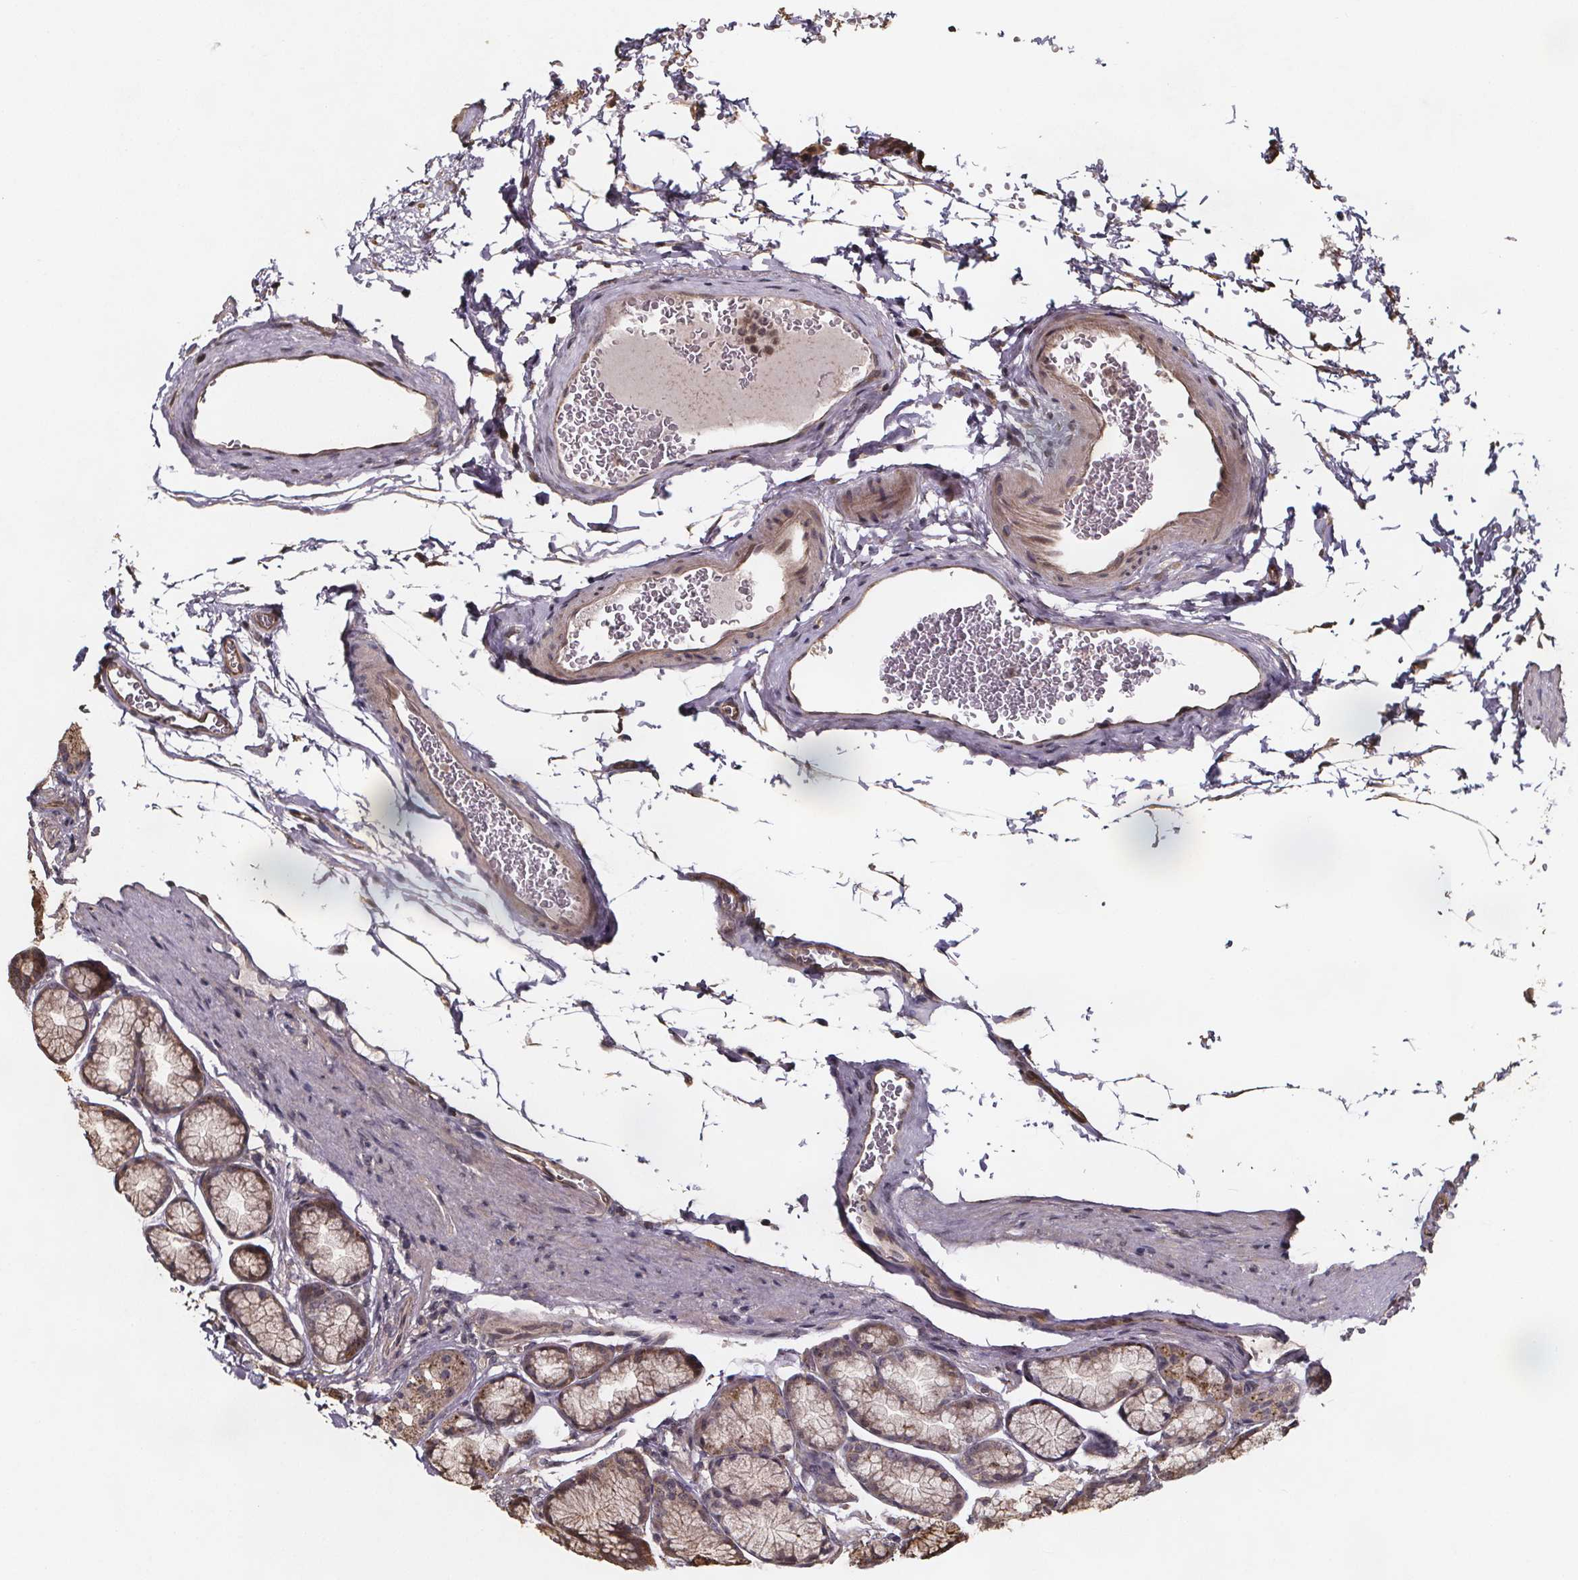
{"staining": {"intensity": "moderate", "quantity": "25%-75%", "location": "cytoplasmic/membranous"}, "tissue": "stomach", "cell_type": "Glandular cells", "image_type": "normal", "snomed": [{"axis": "morphology", "description": "Normal tissue, NOS"}, {"axis": "morphology", "description": "Adenocarcinoma, NOS"}, {"axis": "morphology", "description": "Adenocarcinoma, High grade"}, {"axis": "topography", "description": "Stomach, upper"}, {"axis": "topography", "description": "Stomach"}], "caption": "DAB immunohistochemical staining of benign human stomach demonstrates moderate cytoplasmic/membranous protein expression in about 25%-75% of glandular cells.", "gene": "ZNF879", "patient": {"sex": "female", "age": 65}}